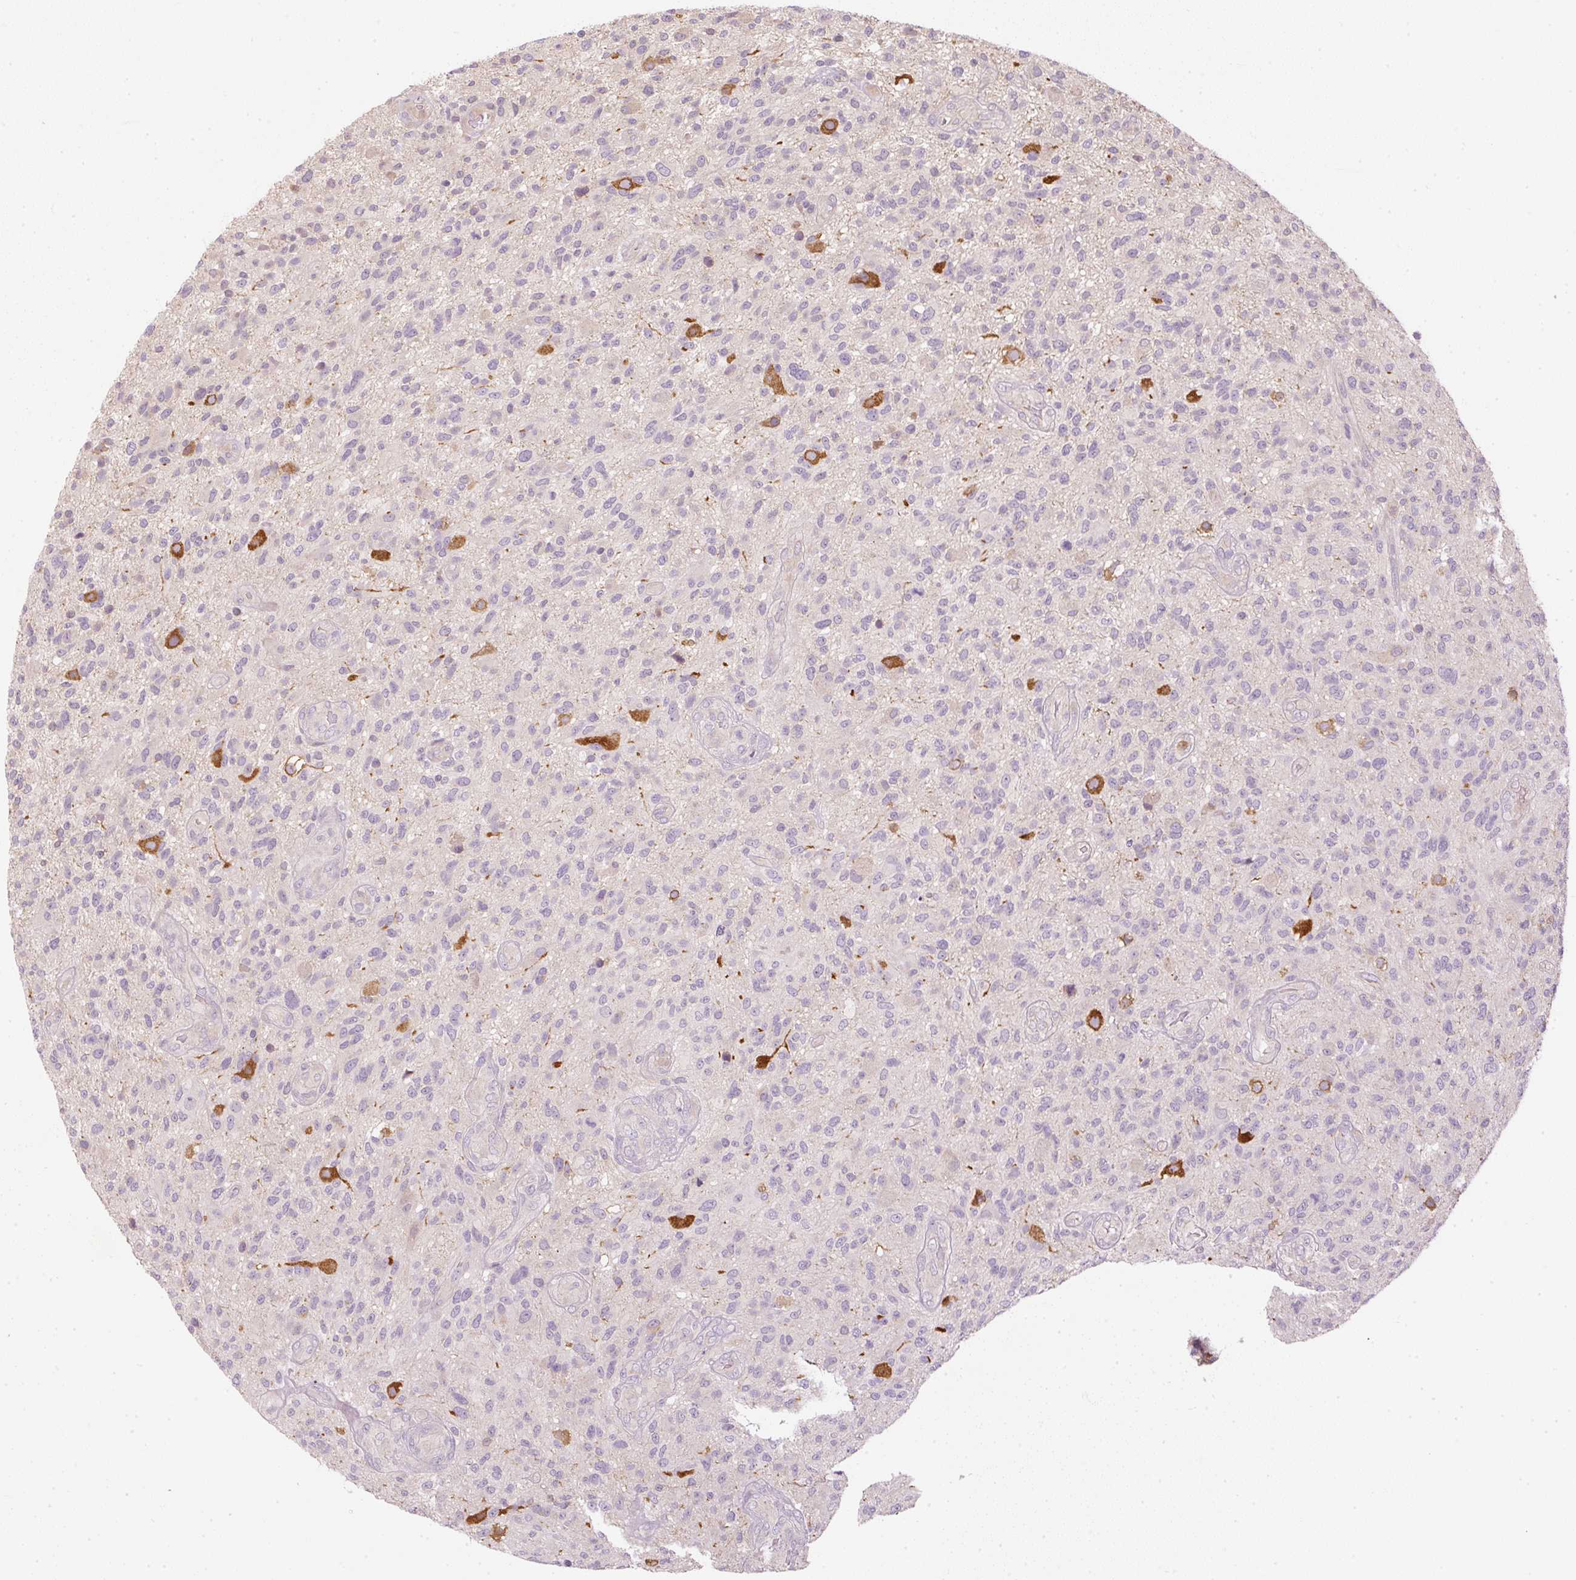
{"staining": {"intensity": "negative", "quantity": "none", "location": "none"}, "tissue": "glioma", "cell_type": "Tumor cells", "image_type": "cancer", "snomed": [{"axis": "morphology", "description": "Glioma, malignant, High grade"}, {"axis": "topography", "description": "Brain"}], "caption": "Immunohistochemical staining of human glioma reveals no significant staining in tumor cells.", "gene": "CTTNBP2", "patient": {"sex": "male", "age": 47}}